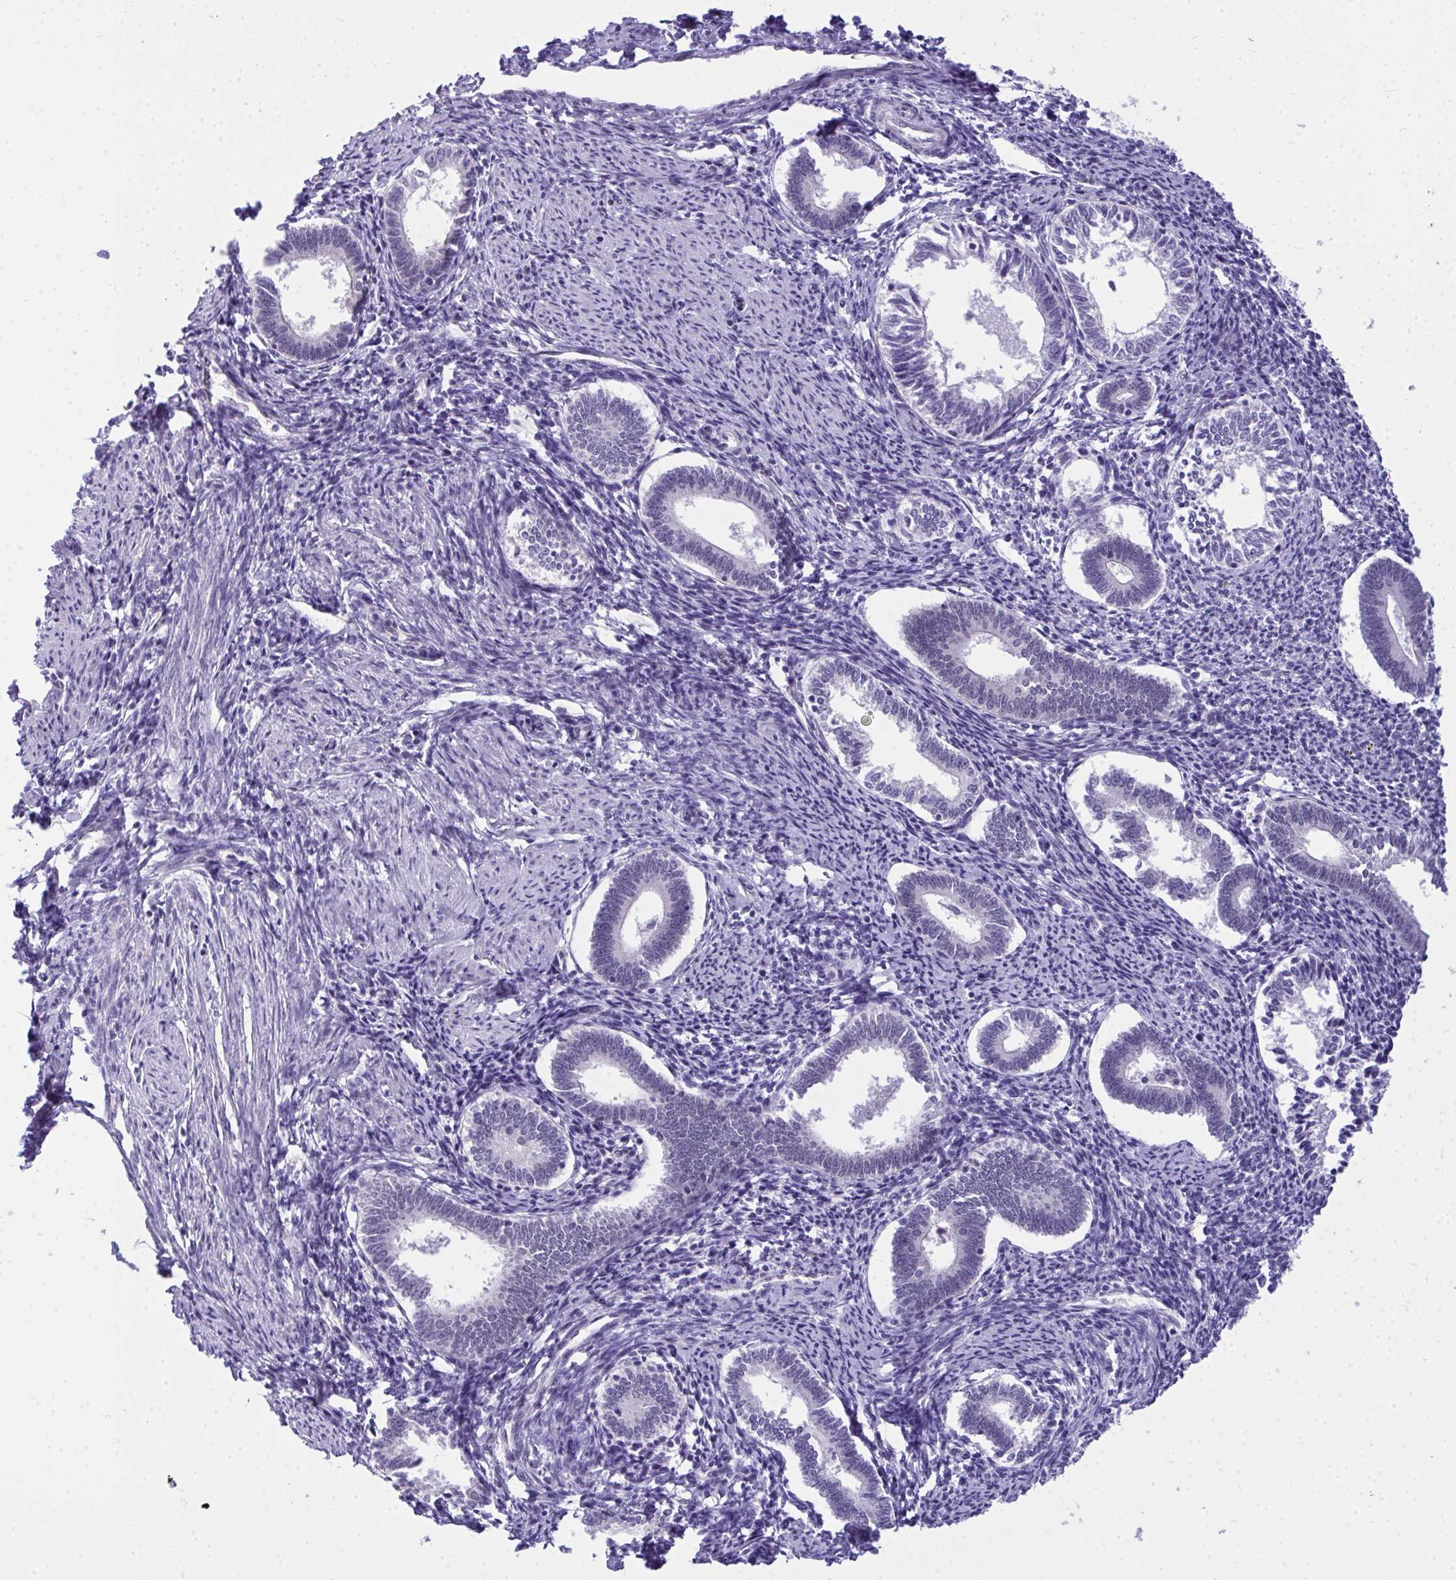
{"staining": {"intensity": "negative", "quantity": "none", "location": "none"}, "tissue": "endometrium", "cell_type": "Cells in endometrial stroma", "image_type": "normal", "snomed": [{"axis": "morphology", "description": "Normal tissue, NOS"}, {"axis": "topography", "description": "Endometrium"}], "caption": "This is an immunohistochemistry micrograph of benign endometrium. There is no positivity in cells in endometrial stroma.", "gene": "TEAD4", "patient": {"sex": "female", "age": 41}}